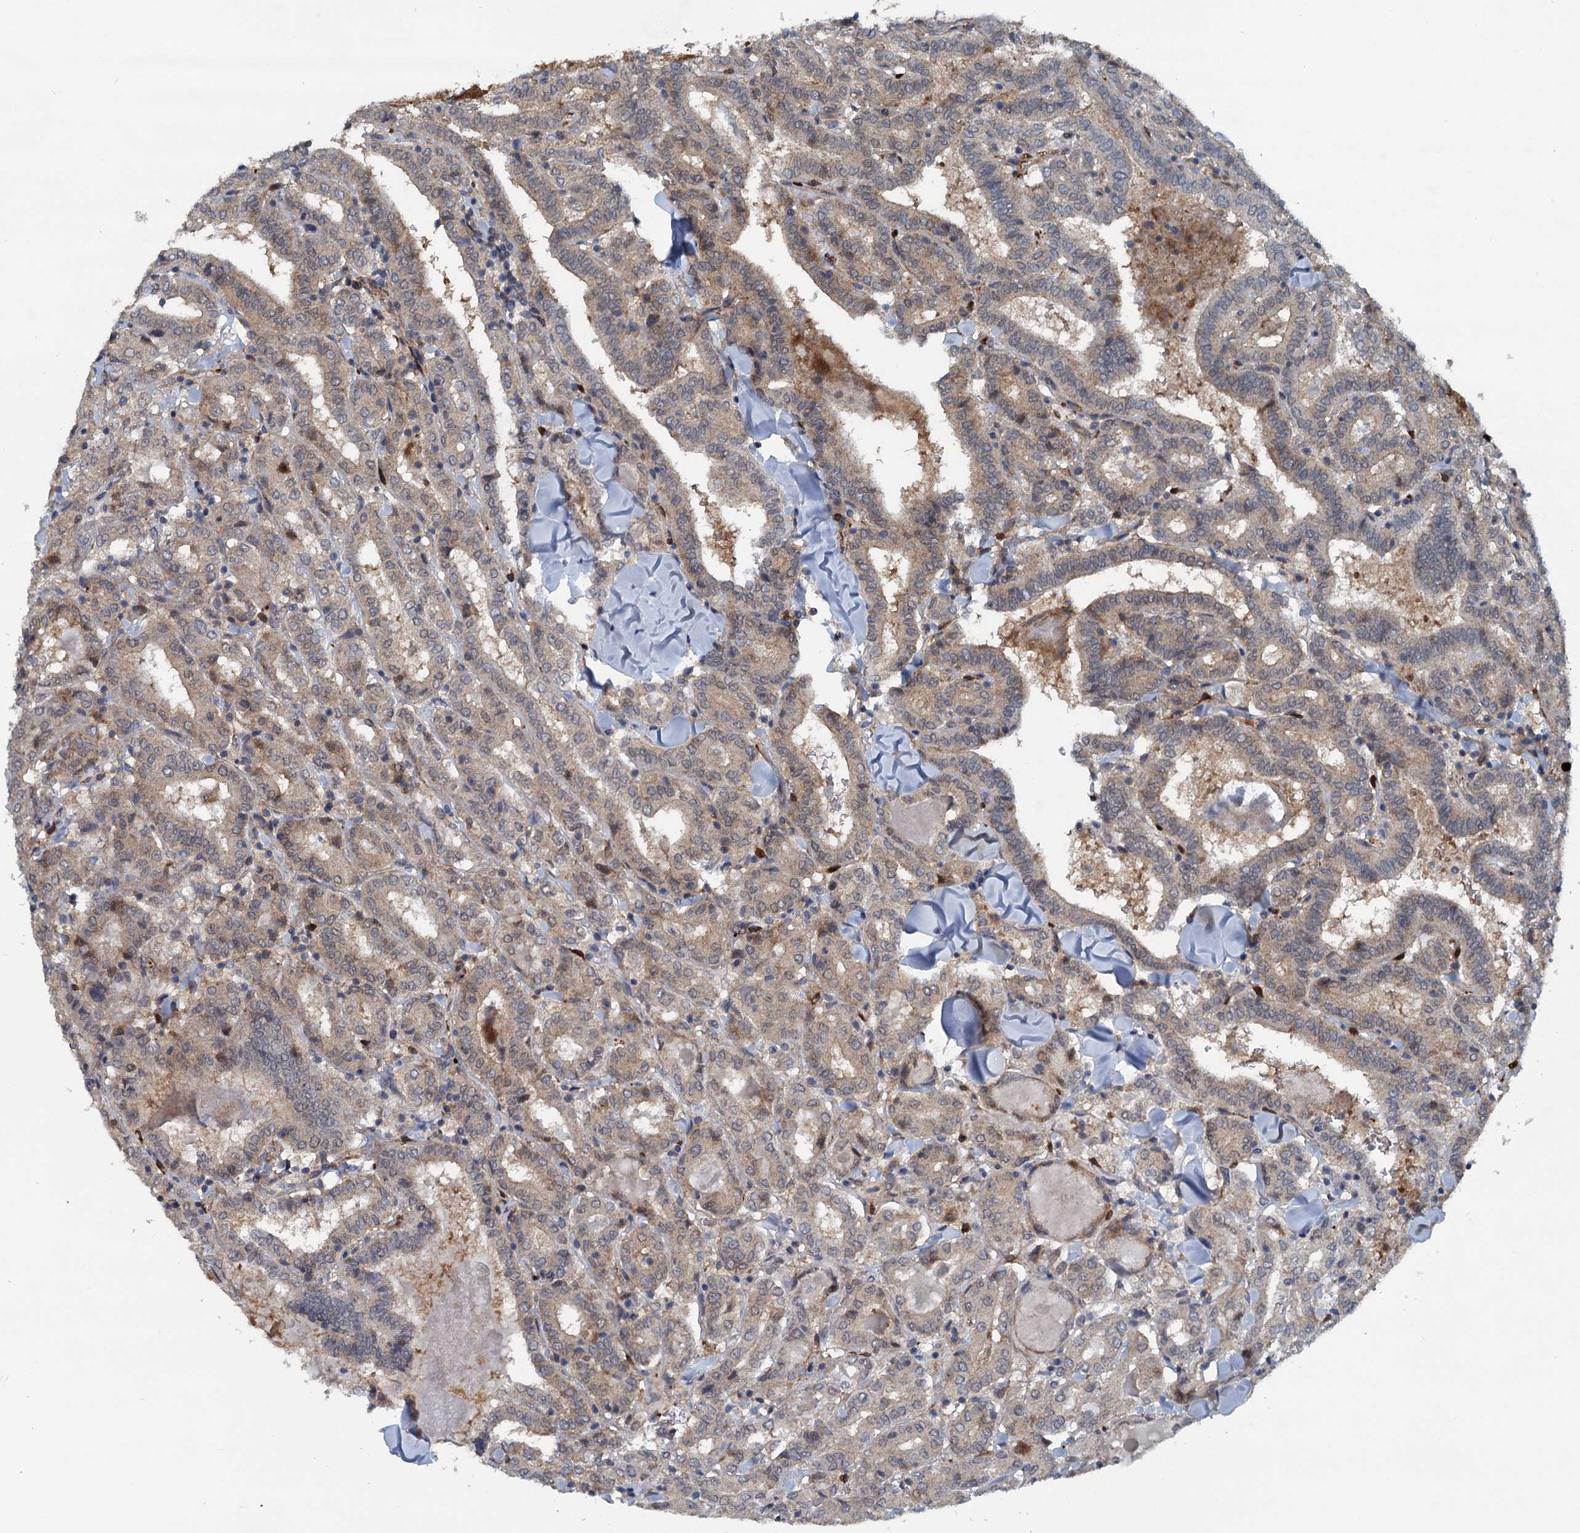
{"staining": {"intensity": "weak", "quantity": "25%-75%", "location": "cytoplasmic/membranous"}, "tissue": "thyroid cancer", "cell_type": "Tumor cells", "image_type": "cancer", "snomed": [{"axis": "morphology", "description": "Papillary adenocarcinoma, NOS"}, {"axis": "topography", "description": "Thyroid gland"}], "caption": "Immunohistochemical staining of thyroid cancer displays low levels of weak cytoplasmic/membranous protein positivity in approximately 25%-75% of tumor cells.", "gene": "GCLM", "patient": {"sex": "female", "age": 72}}